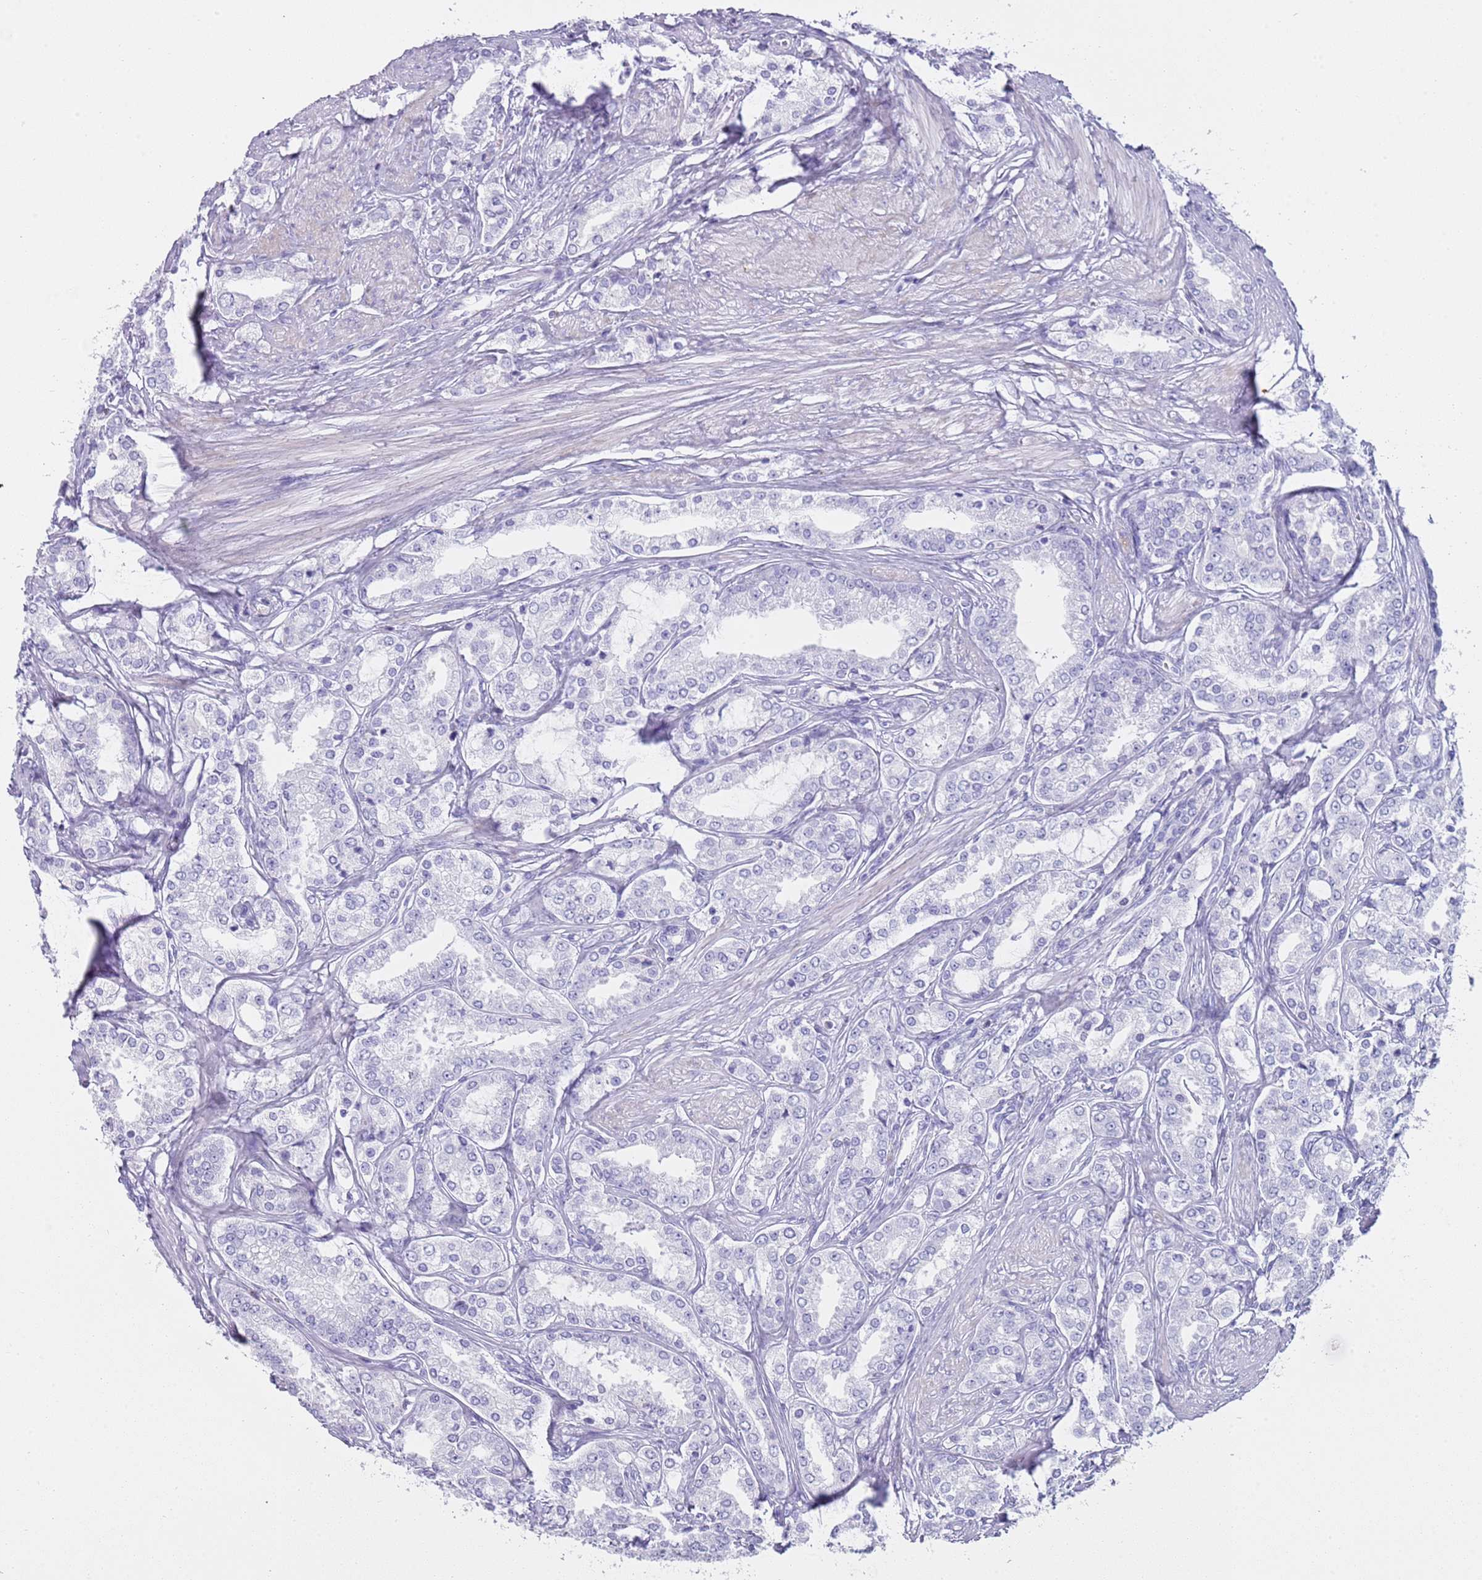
{"staining": {"intensity": "negative", "quantity": "none", "location": "none"}, "tissue": "prostate cancer", "cell_type": "Tumor cells", "image_type": "cancer", "snomed": [{"axis": "morphology", "description": "Adenocarcinoma, High grade"}, {"axis": "topography", "description": "Prostate"}], "caption": "Histopathology image shows no protein positivity in tumor cells of prostate high-grade adenocarcinoma tissue.", "gene": "NBPF20", "patient": {"sex": "male", "age": 71}}